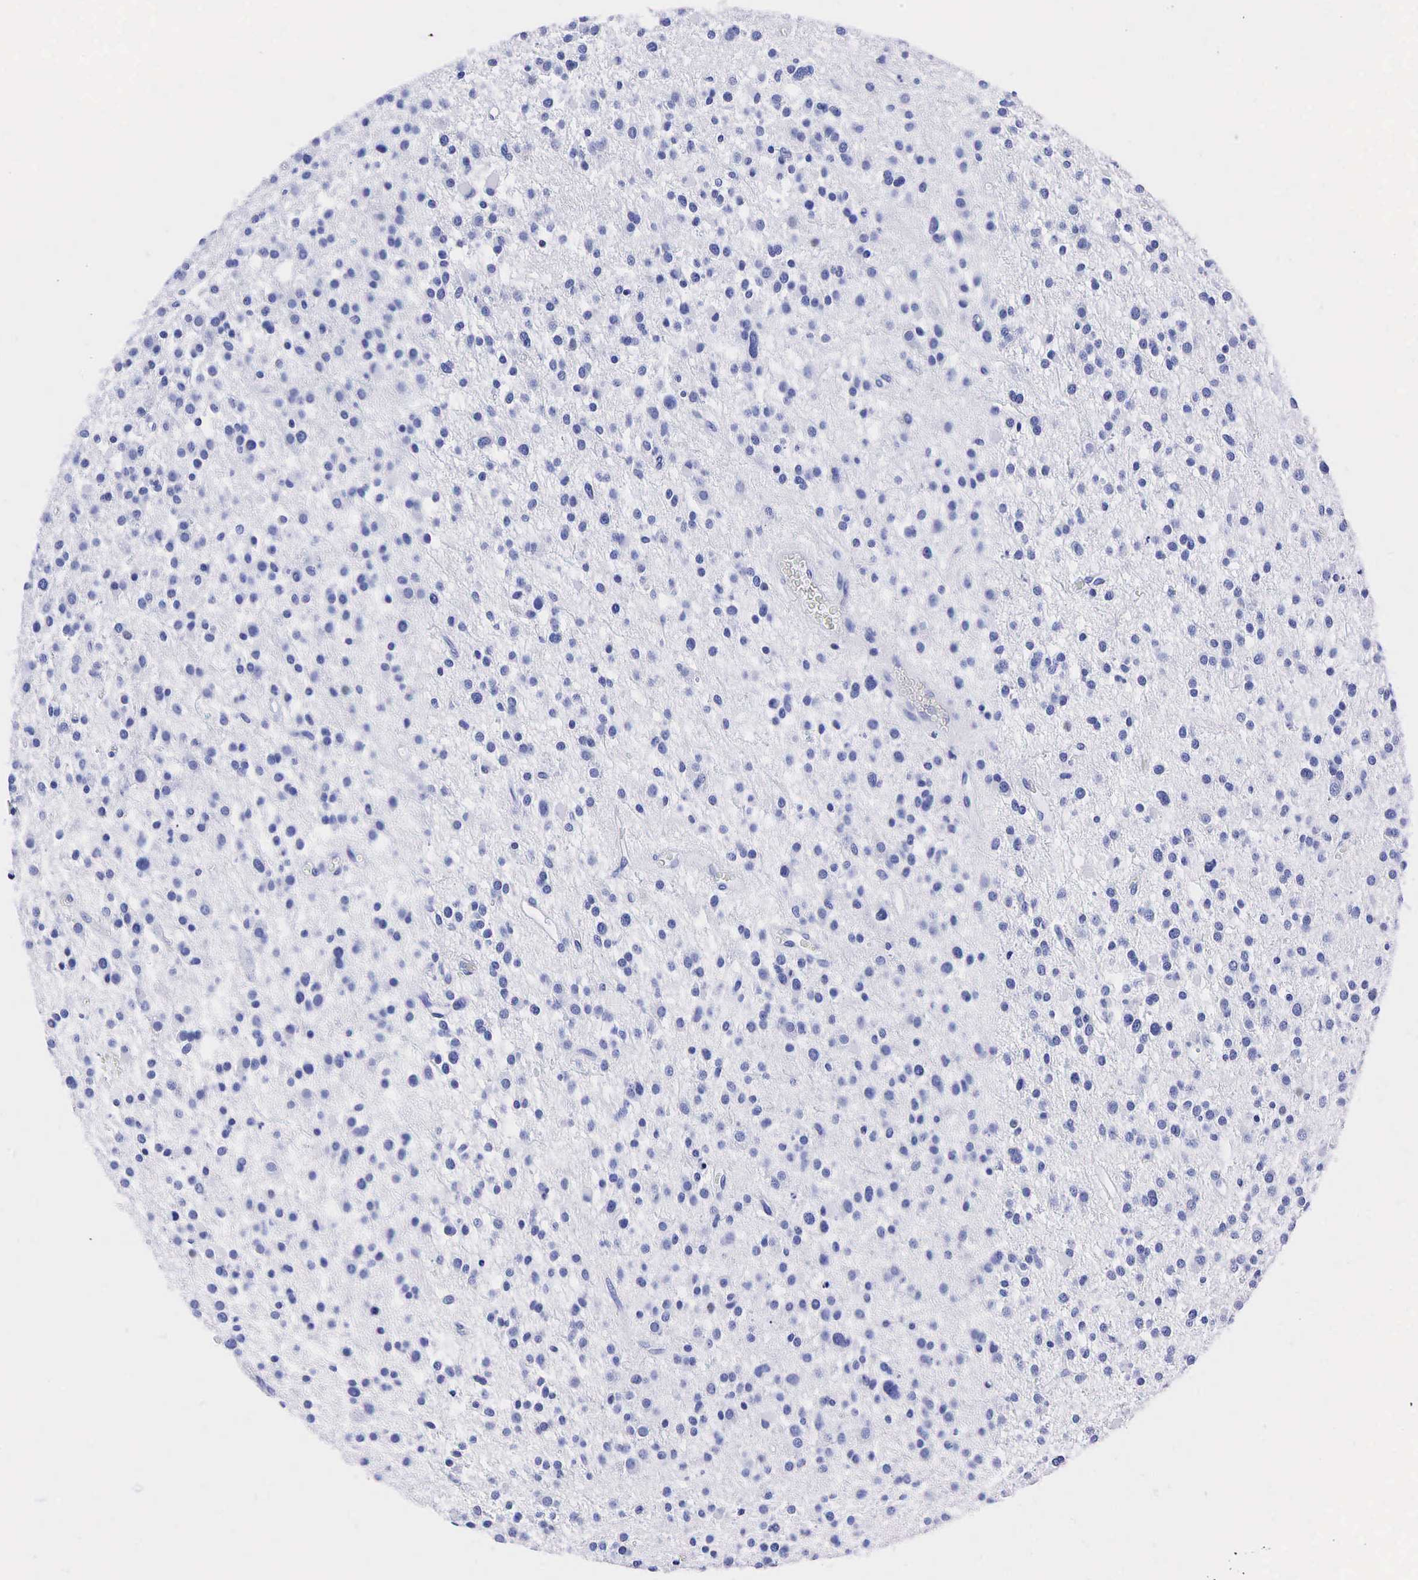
{"staining": {"intensity": "negative", "quantity": "none", "location": "none"}, "tissue": "glioma", "cell_type": "Tumor cells", "image_type": "cancer", "snomed": [{"axis": "morphology", "description": "Glioma, malignant, Low grade"}, {"axis": "topography", "description": "Brain"}], "caption": "The immunohistochemistry micrograph has no significant staining in tumor cells of glioma tissue.", "gene": "KLK3", "patient": {"sex": "female", "age": 36}}